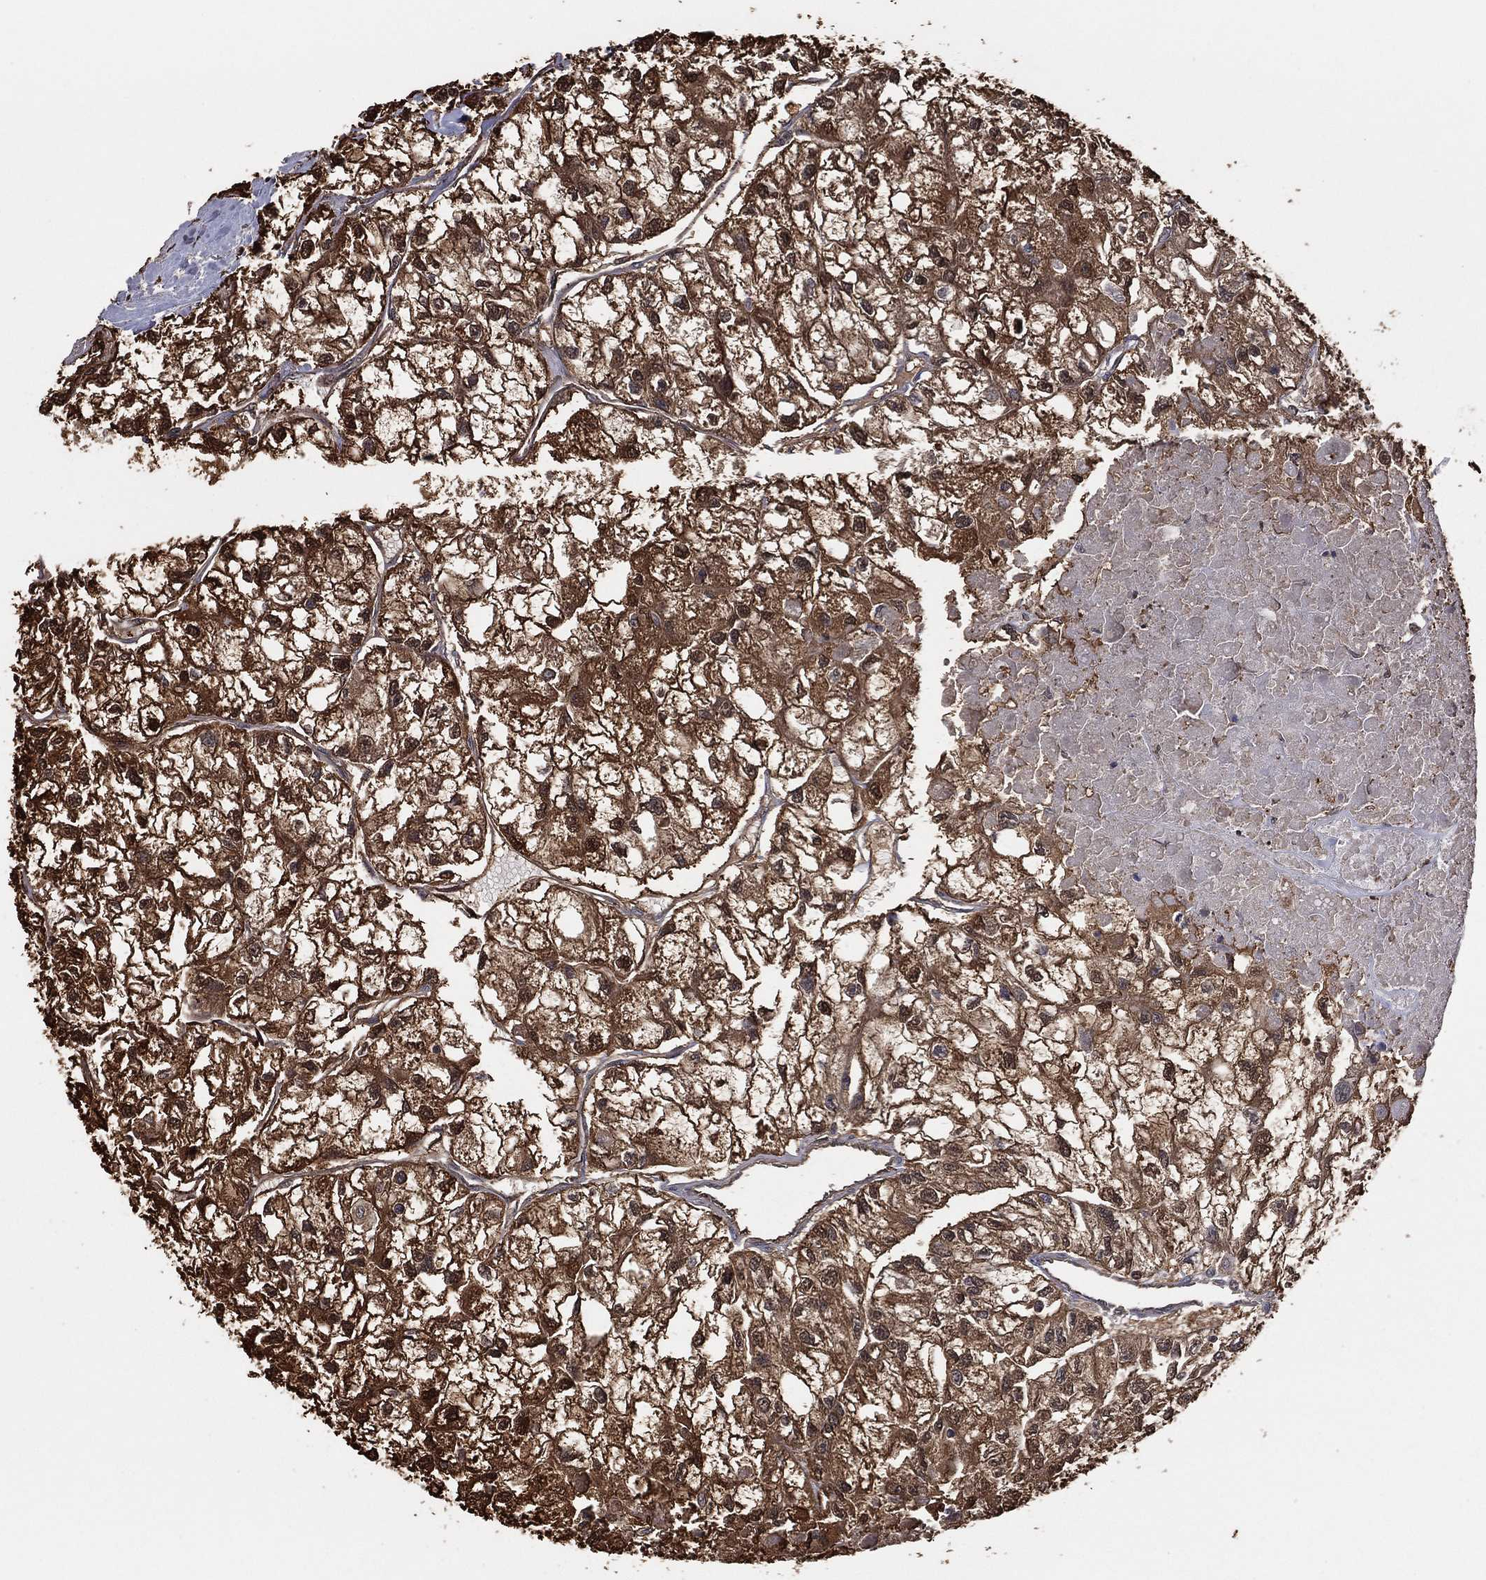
{"staining": {"intensity": "strong", "quantity": "25%-75%", "location": "cytoplasmic/membranous"}, "tissue": "renal cancer", "cell_type": "Tumor cells", "image_type": "cancer", "snomed": [{"axis": "morphology", "description": "Adenocarcinoma, NOS"}, {"axis": "topography", "description": "Kidney"}], "caption": "This photomicrograph reveals renal cancer stained with immunohistochemistry (IHC) to label a protein in brown. The cytoplasmic/membranous of tumor cells show strong positivity for the protein. Nuclei are counter-stained blue.", "gene": "GAPDH", "patient": {"sex": "male", "age": 56}}